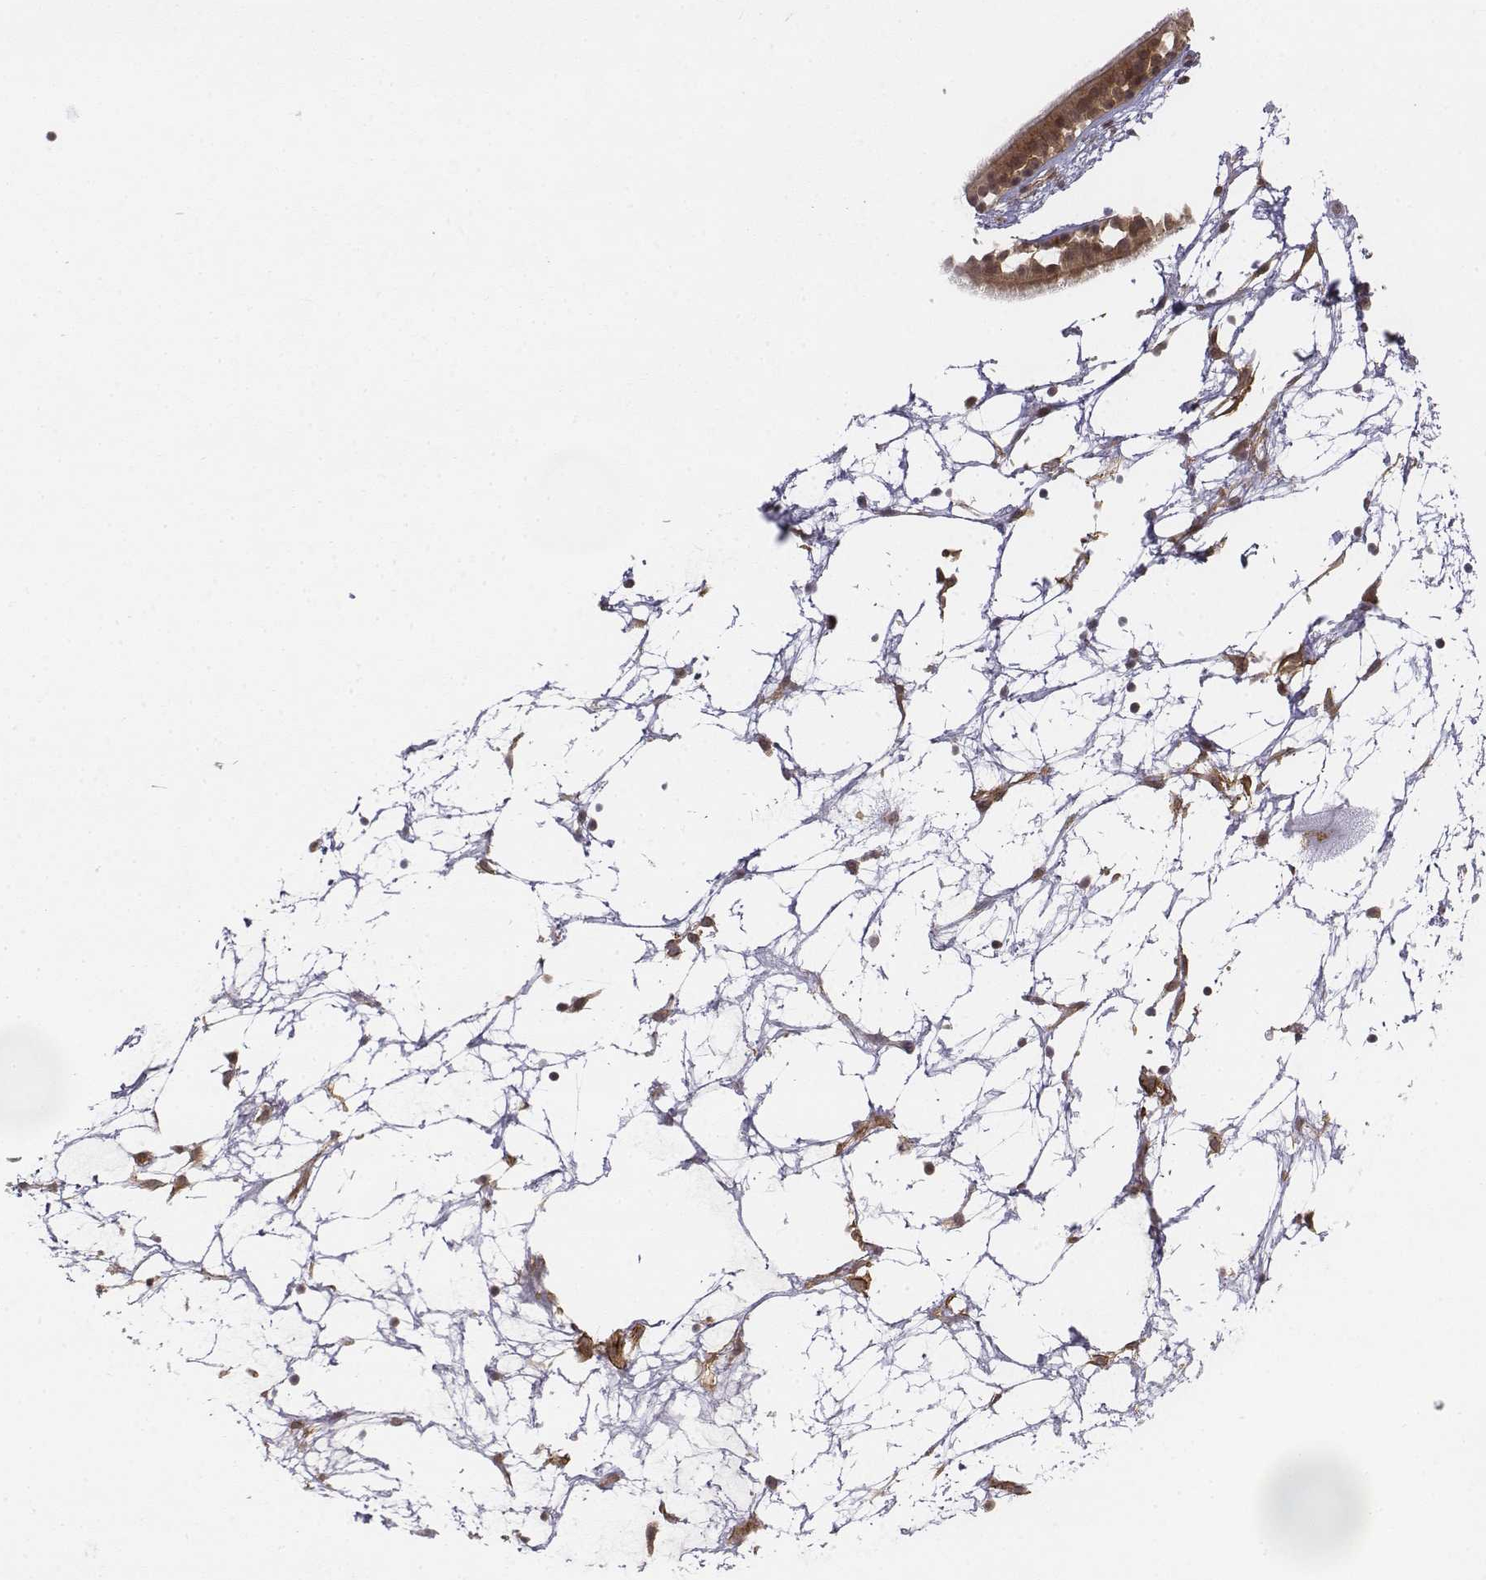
{"staining": {"intensity": "strong", "quantity": ">75%", "location": "cytoplasmic/membranous,nuclear"}, "tissue": "nasopharynx", "cell_type": "Respiratory epithelial cells", "image_type": "normal", "snomed": [{"axis": "morphology", "description": "Normal tissue, NOS"}, {"axis": "topography", "description": "Nasopharynx"}], "caption": "Strong cytoplasmic/membranous,nuclear protein positivity is appreciated in about >75% of respiratory epithelial cells in nasopharynx. The staining was performed using DAB (3,3'-diaminobenzidine) to visualize the protein expression in brown, while the nuclei were stained in blue with hematoxylin (Magnification: 20x).", "gene": "ZFYVE19", "patient": {"sex": "male", "age": 68}}